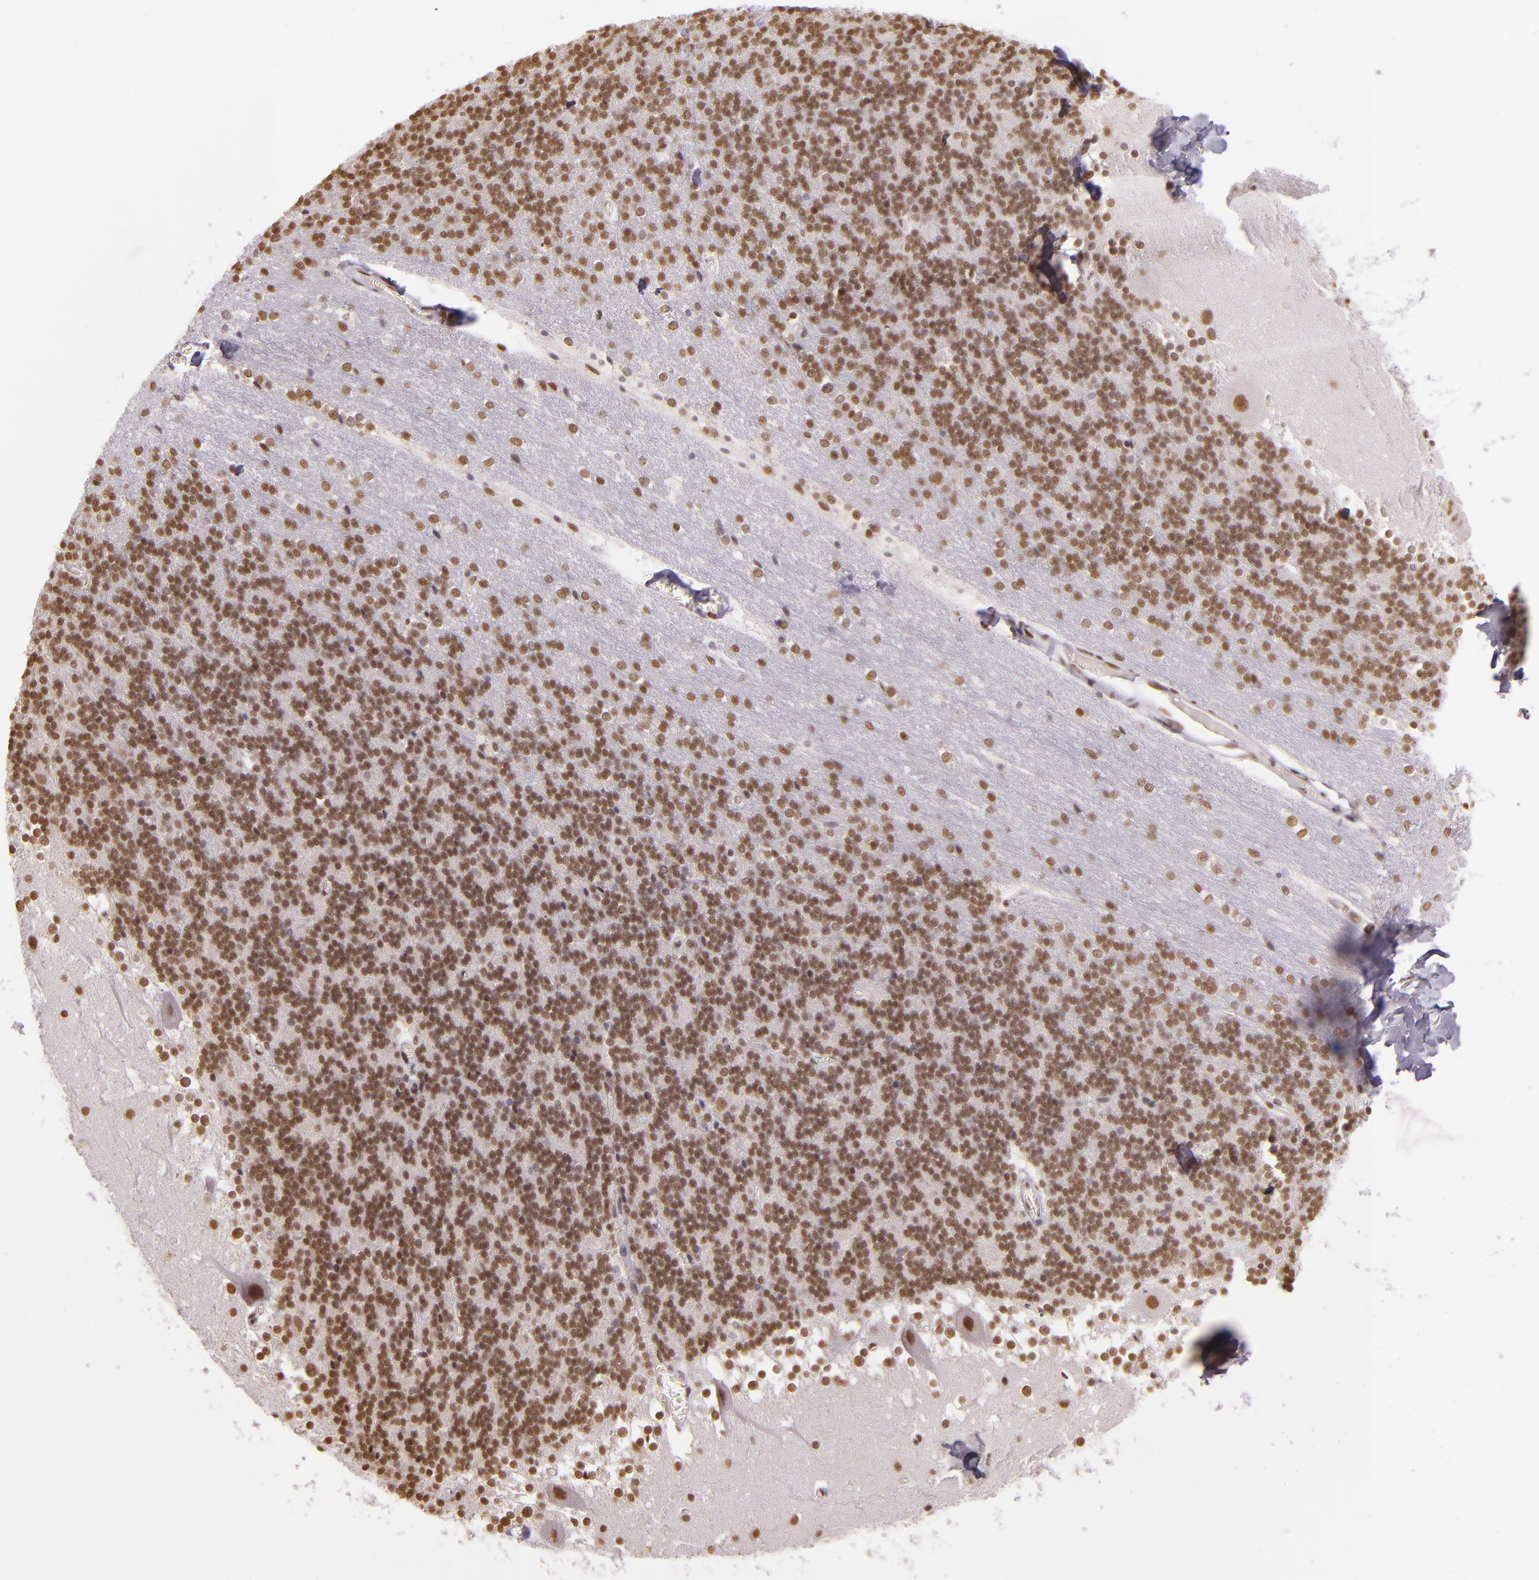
{"staining": {"intensity": "moderate", "quantity": ">75%", "location": "nuclear"}, "tissue": "cerebellum", "cell_type": "Cells in granular layer", "image_type": "normal", "snomed": [{"axis": "morphology", "description": "Normal tissue, NOS"}, {"axis": "topography", "description": "Cerebellum"}], "caption": "Immunohistochemical staining of benign cerebellum demonstrates moderate nuclear protein positivity in about >75% of cells in granular layer. The staining is performed using DAB brown chromogen to label protein expression. The nuclei are counter-stained blue using hematoxylin.", "gene": "USF1", "patient": {"sex": "female", "age": 19}}